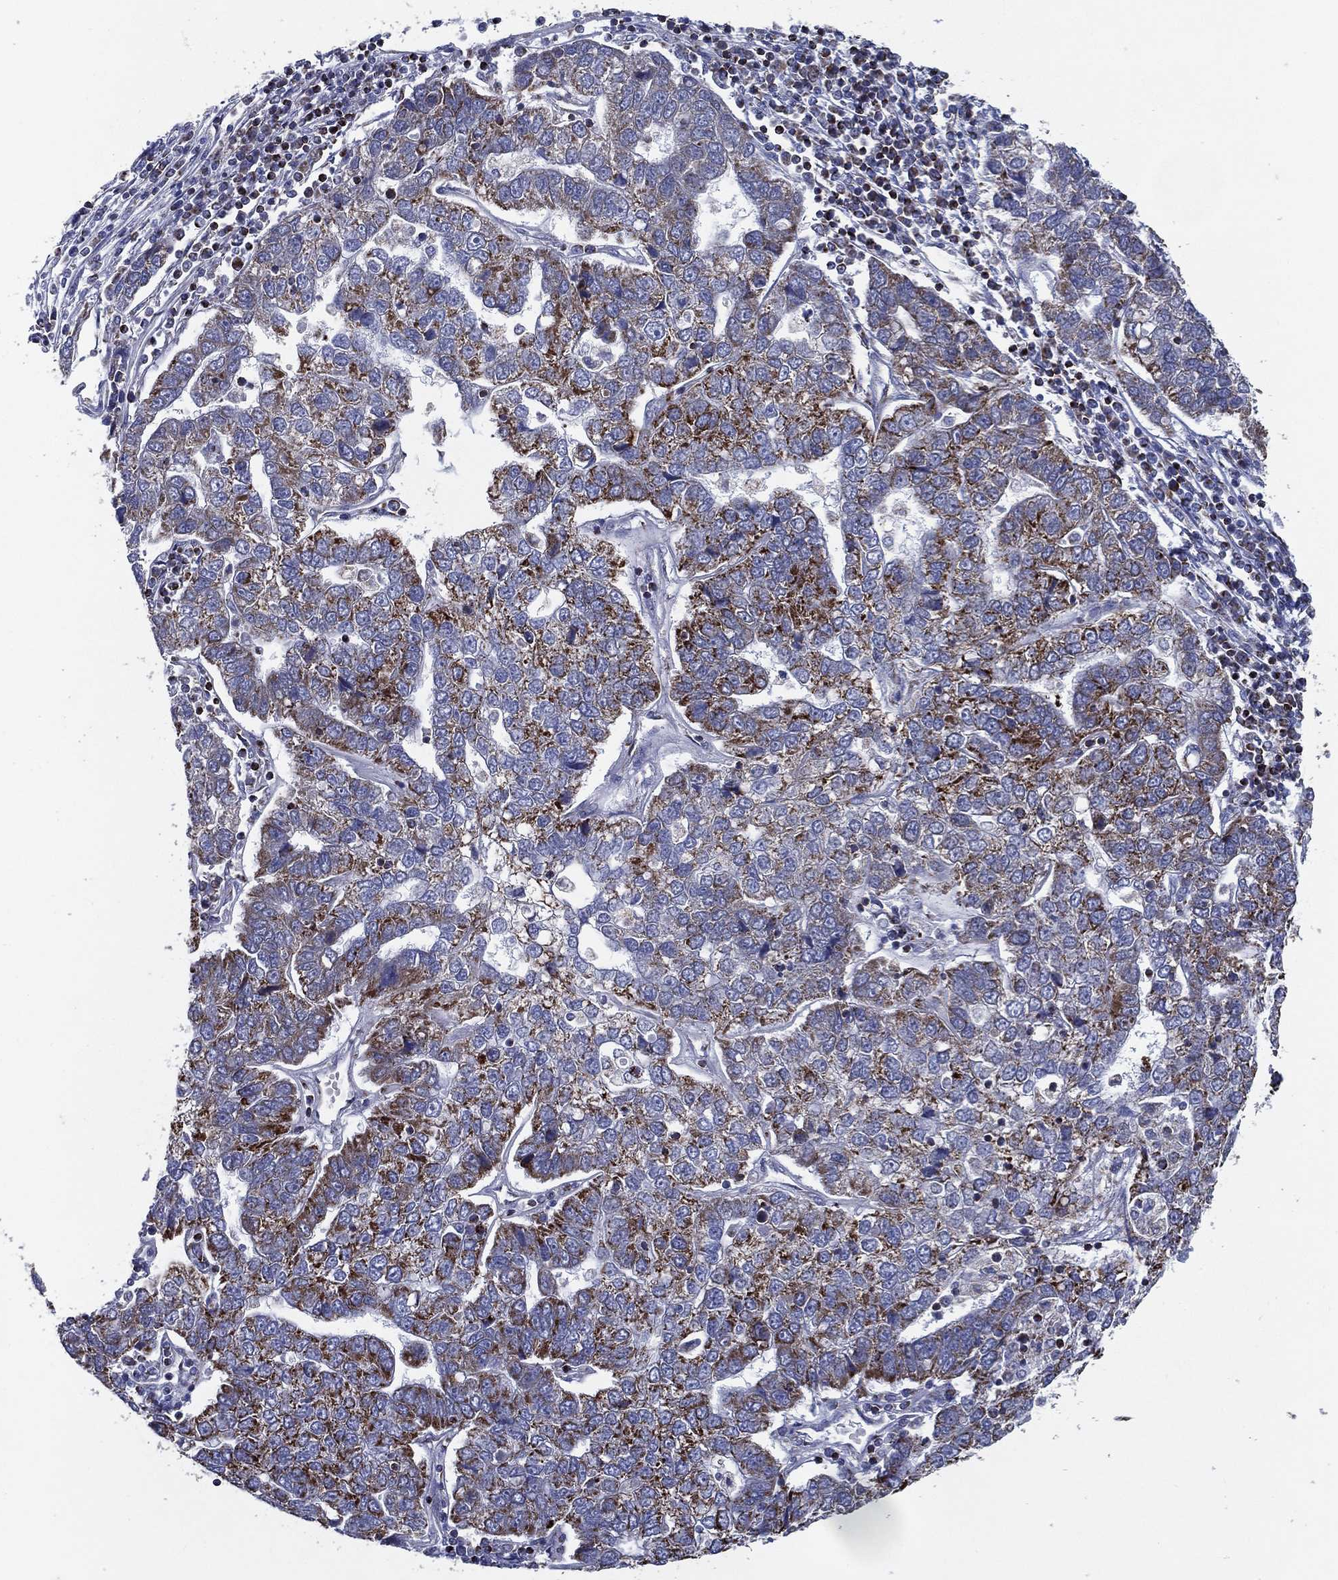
{"staining": {"intensity": "strong", "quantity": ">75%", "location": "cytoplasmic/membranous"}, "tissue": "pancreatic cancer", "cell_type": "Tumor cells", "image_type": "cancer", "snomed": [{"axis": "morphology", "description": "Adenocarcinoma, NOS"}, {"axis": "topography", "description": "Pancreas"}], "caption": "A histopathology image of human pancreatic cancer (adenocarcinoma) stained for a protein exhibits strong cytoplasmic/membranous brown staining in tumor cells.", "gene": "SFXN1", "patient": {"sex": "female", "age": 61}}